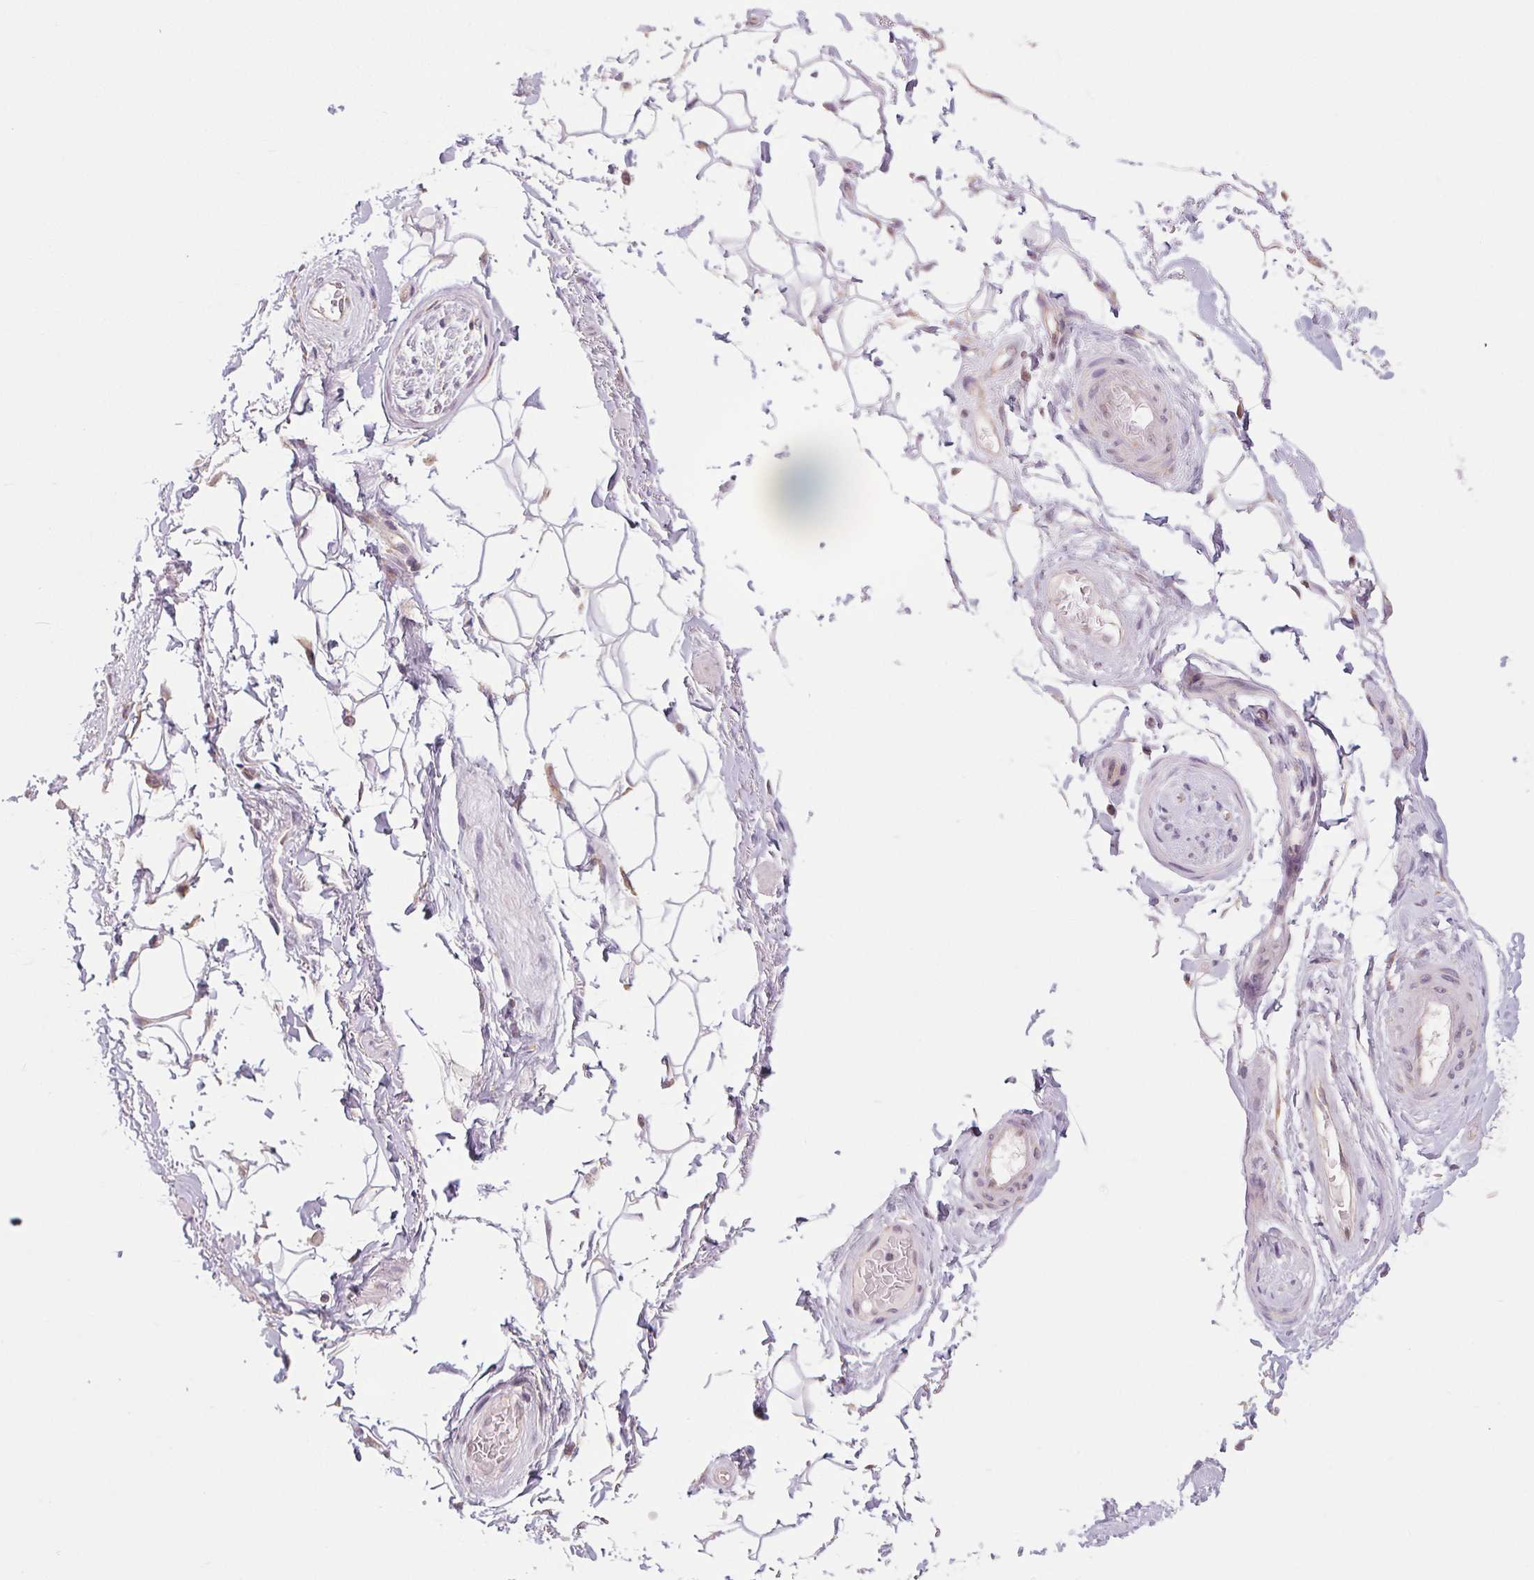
{"staining": {"intensity": "negative", "quantity": "none", "location": "none"}, "tissue": "adipose tissue", "cell_type": "Adipocytes", "image_type": "normal", "snomed": [{"axis": "morphology", "description": "Normal tissue, NOS"}, {"axis": "topography", "description": "Anal"}, {"axis": "topography", "description": "Peripheral nerve tissue"}], "caption": "This is a photomicrograph of immunohistochemistry staining of normal adipose tissue, which shows no positivity in adipocytes.", "gene": "MAP3K5", "patient": {"sex": "male", "age": 51}}